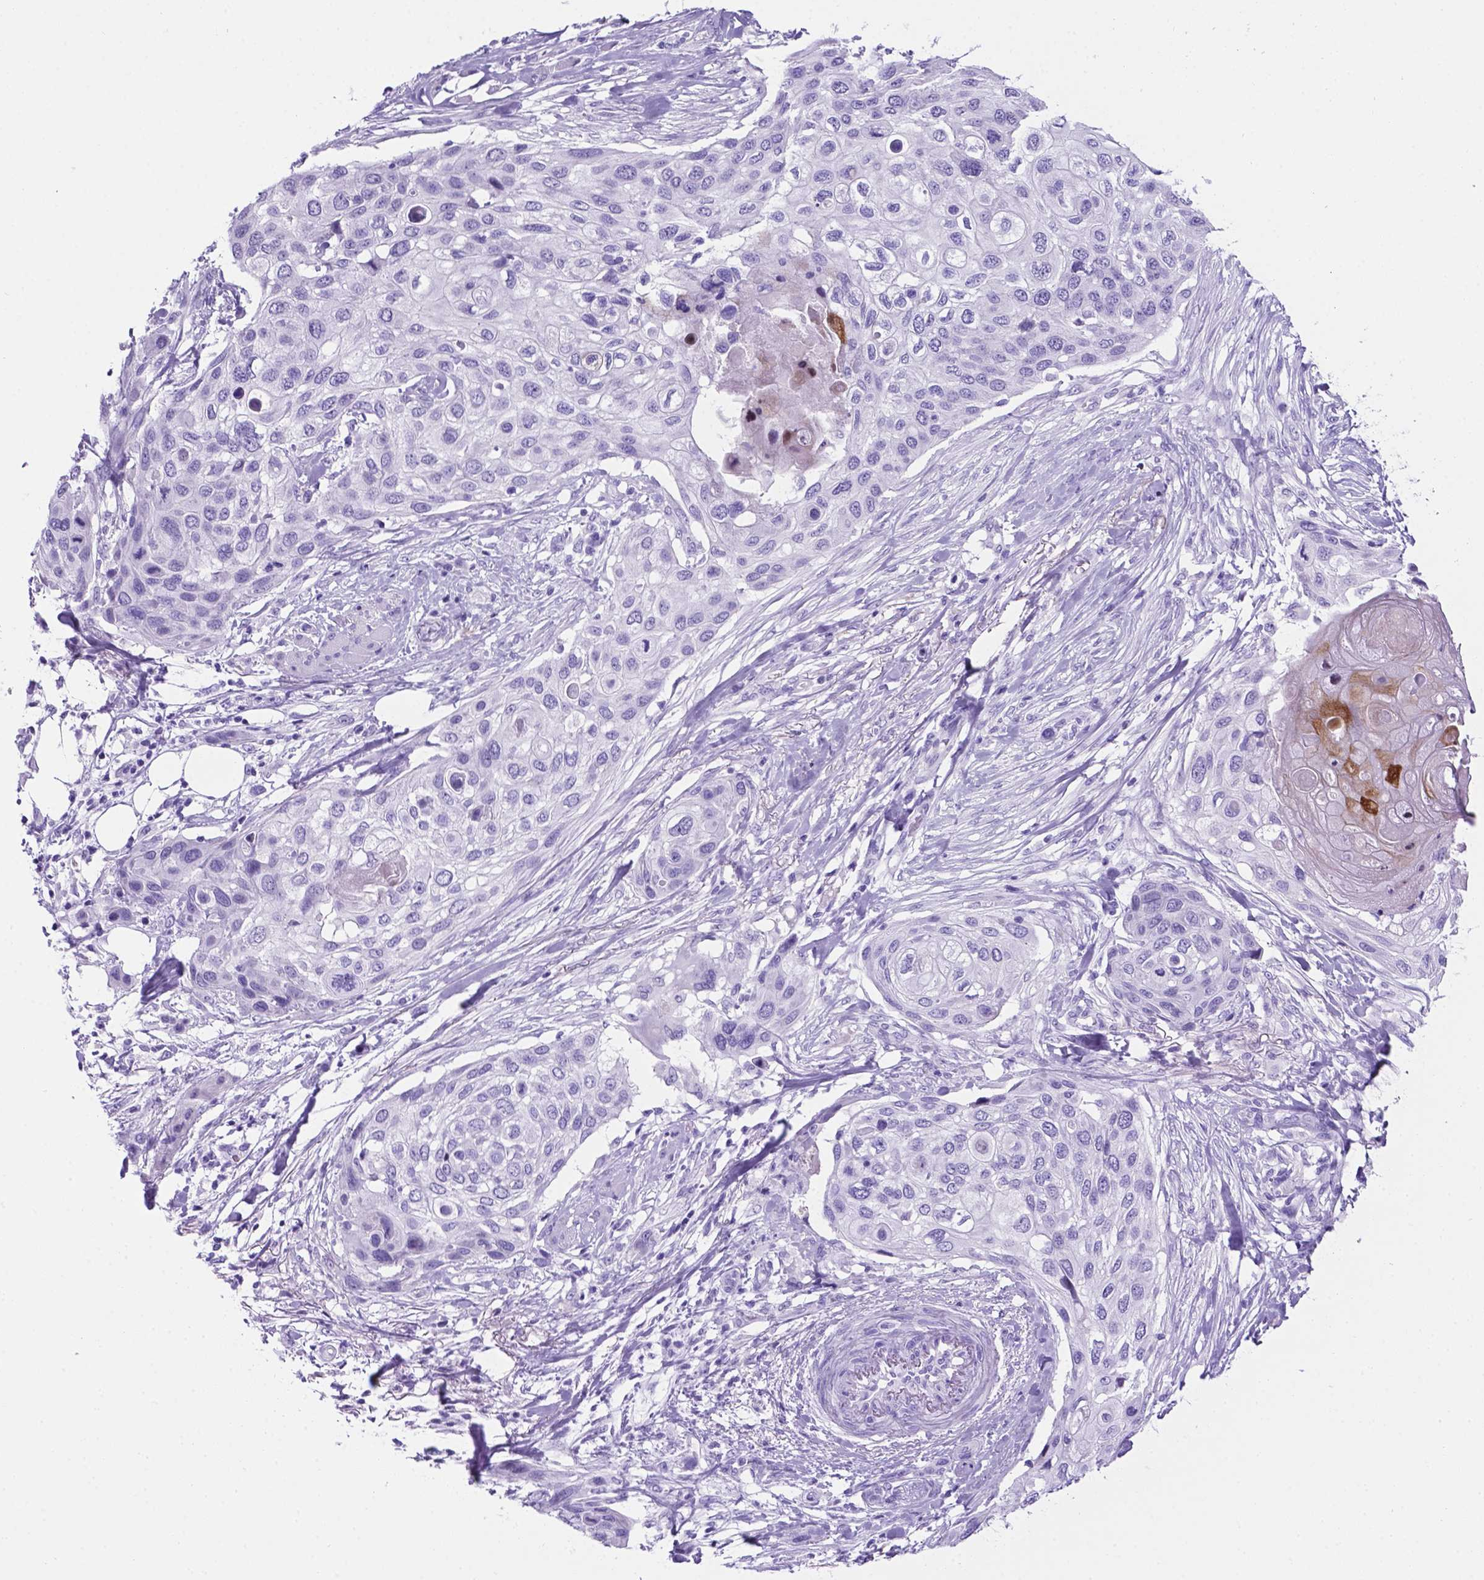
{"staining": {"intensity": "negative", "quantity": "none", "location": "none"}, "tissue": "skin cancer", "cell_type": "Tumor cells", "image_type": "cancer", "snomed": [{"axis": "morphology", "description": "Squamous cell carcinoma, NOS"}, {"axis": "topography", "description": "Skin"}], "caption": "Immunohistochemistry (IHC) image of human skin squamous cell carcinoma stained for a protein (brown), which demonstrates no expression in tumor cells.", "gene": "C17orf107", "patient": {"sex": "female", "age": 87}}